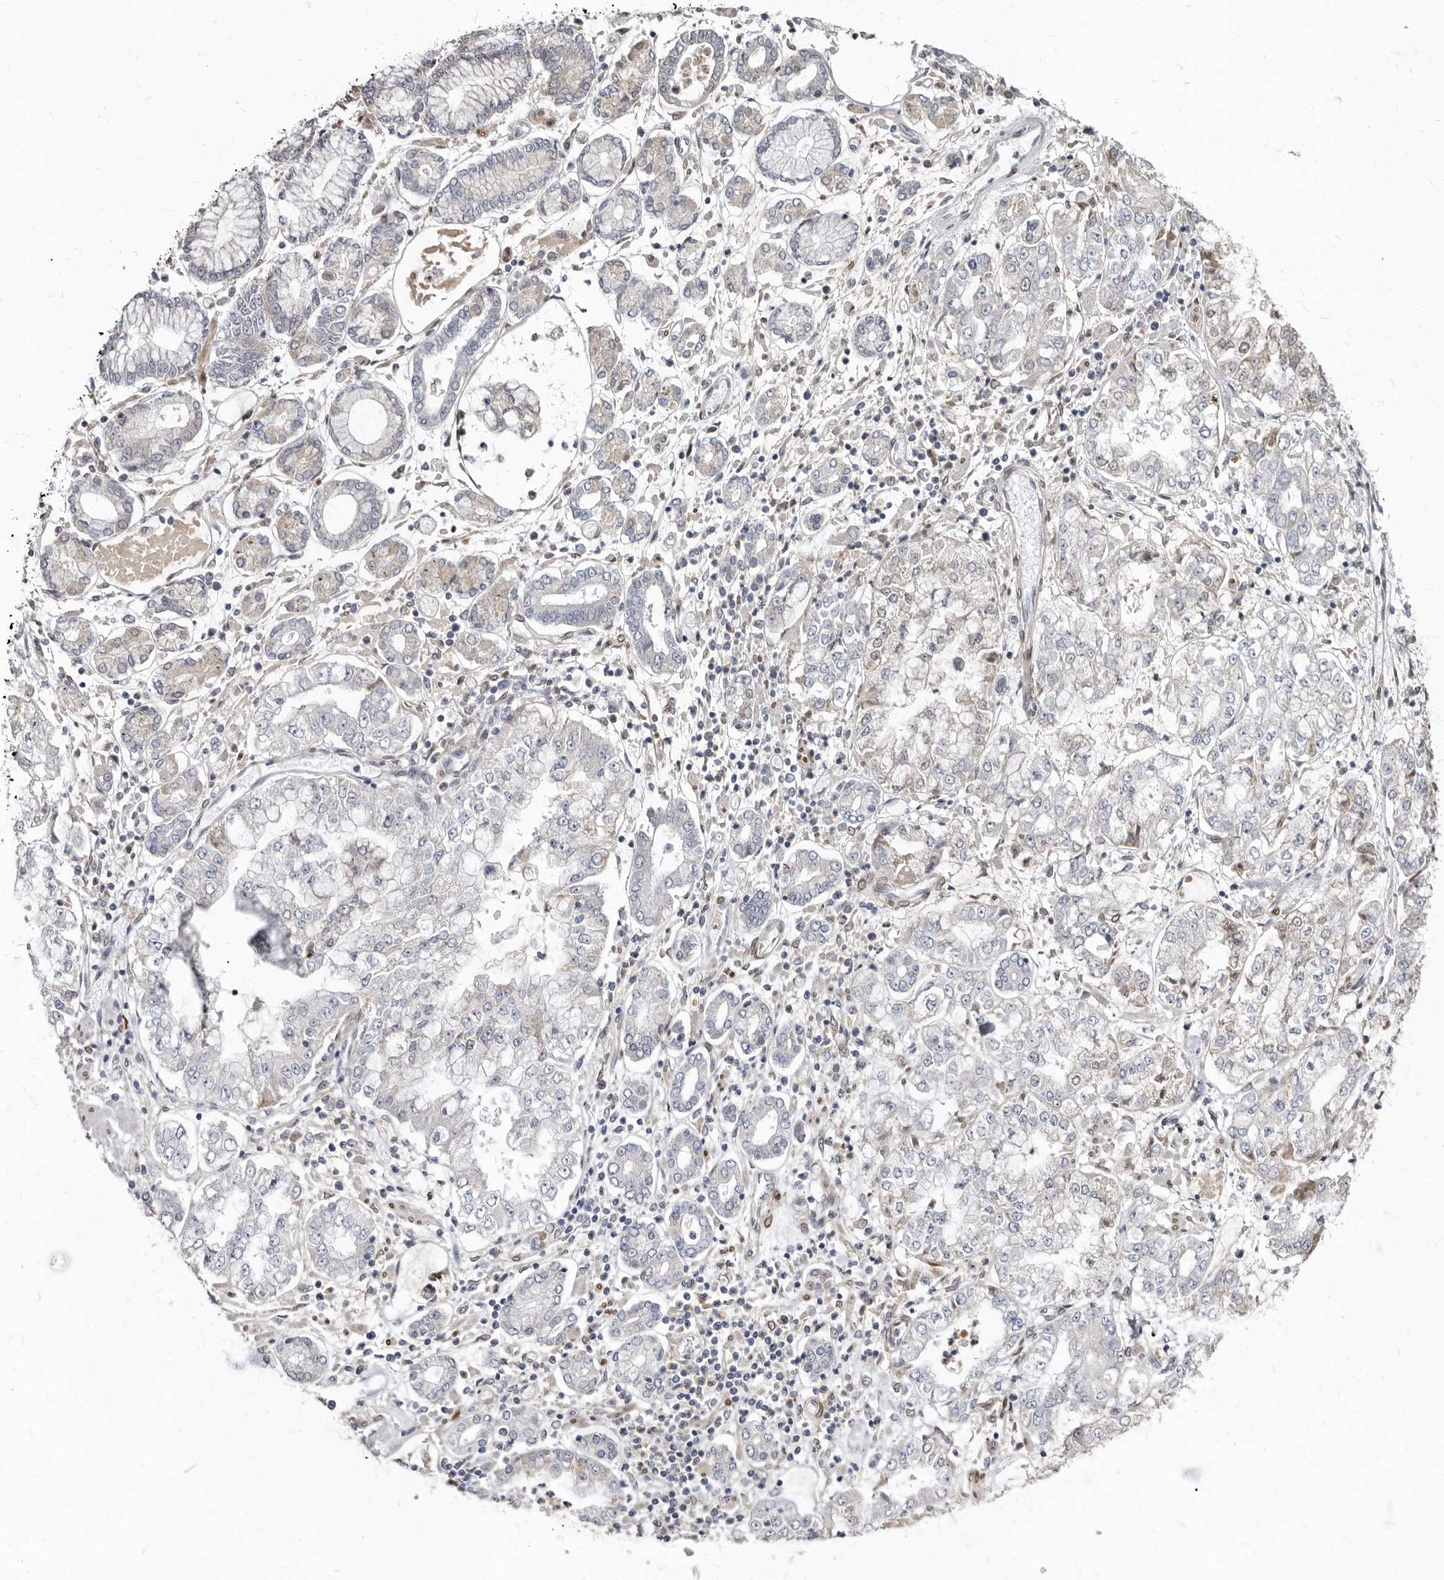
{"staining": {"intensity": "negative", "quantity": "none", "location": "none"}, "tissue": "stomach cancer", "cell_type": "Tumor cells", "image_type": "cancer", "snomed": [{"axis": "morphology", "description": "Adenocarcinoma, NOS"}, {"axis": "topography", "description": "Stomach"}], "caption": "Immunohistochemistry image of neoplastic tissue: human stomach cancer (adenocarcinoma) stained with DAB (3,3'-diaminobenzidine) shows no significant protein positivity in tumor cells. Nuclei are stained in blue.", "gene": "MRGPRF", "patient": {"sex": "male", "age": 76}}